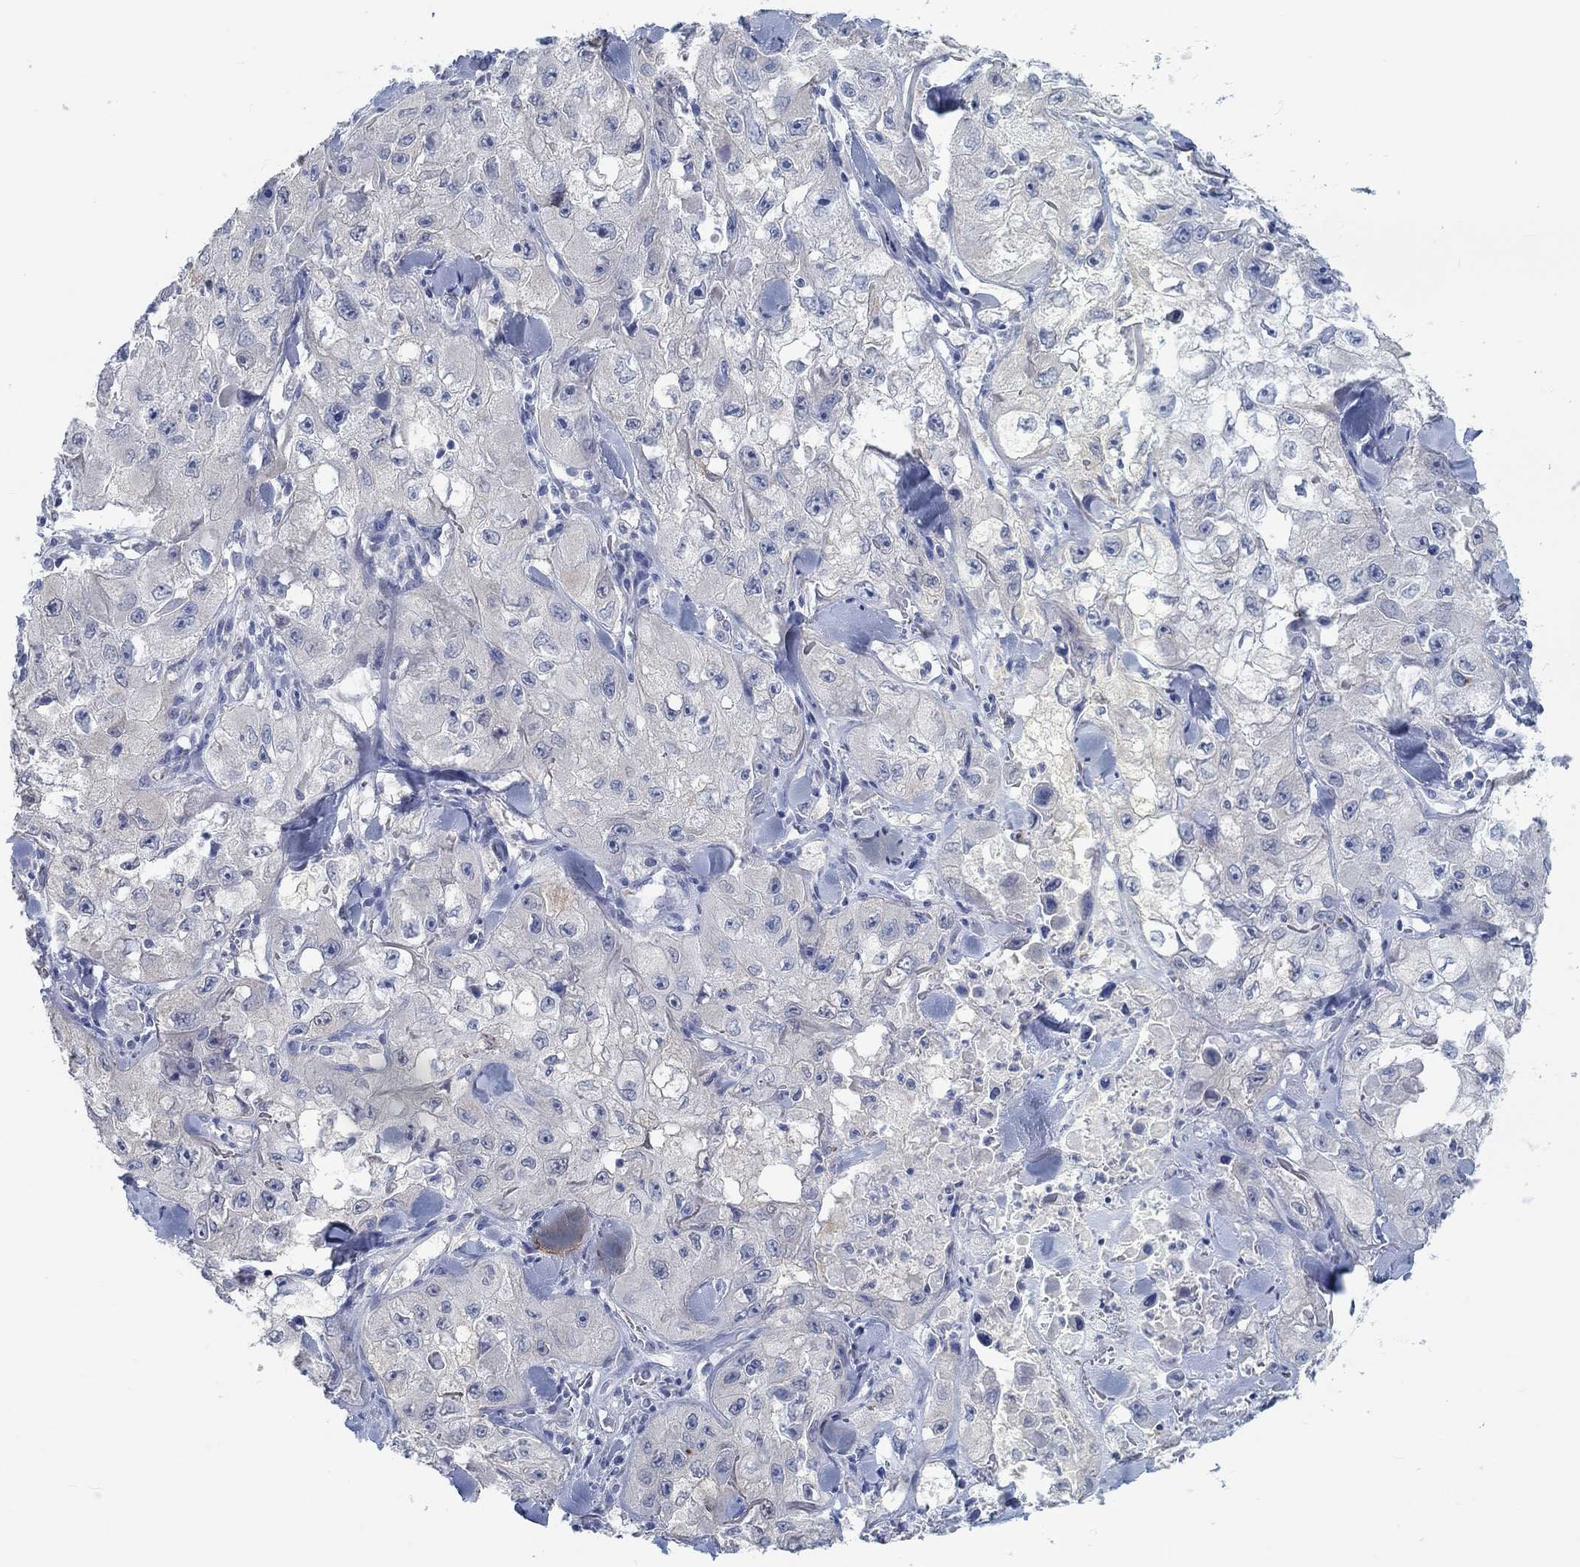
{"staining": {"intensity": "negative", "quantity": "none", "location": "none"}, "tissue": "skin cancer", "cell_type": "Tumor cells", "image_type": "cancer", "snomed": [{"axis": "morphology", "description": "Squamous cell carcinoma, NOS"}, {"axis": "topography", "description": "Skin"}, {"axis": "topography", "description": "Subcutis"}], "caption": "The image displays no staining of tumor cells in skin cancer.", "gene": "TEKT4", "patient": {"sex": "male", "age": 73}}